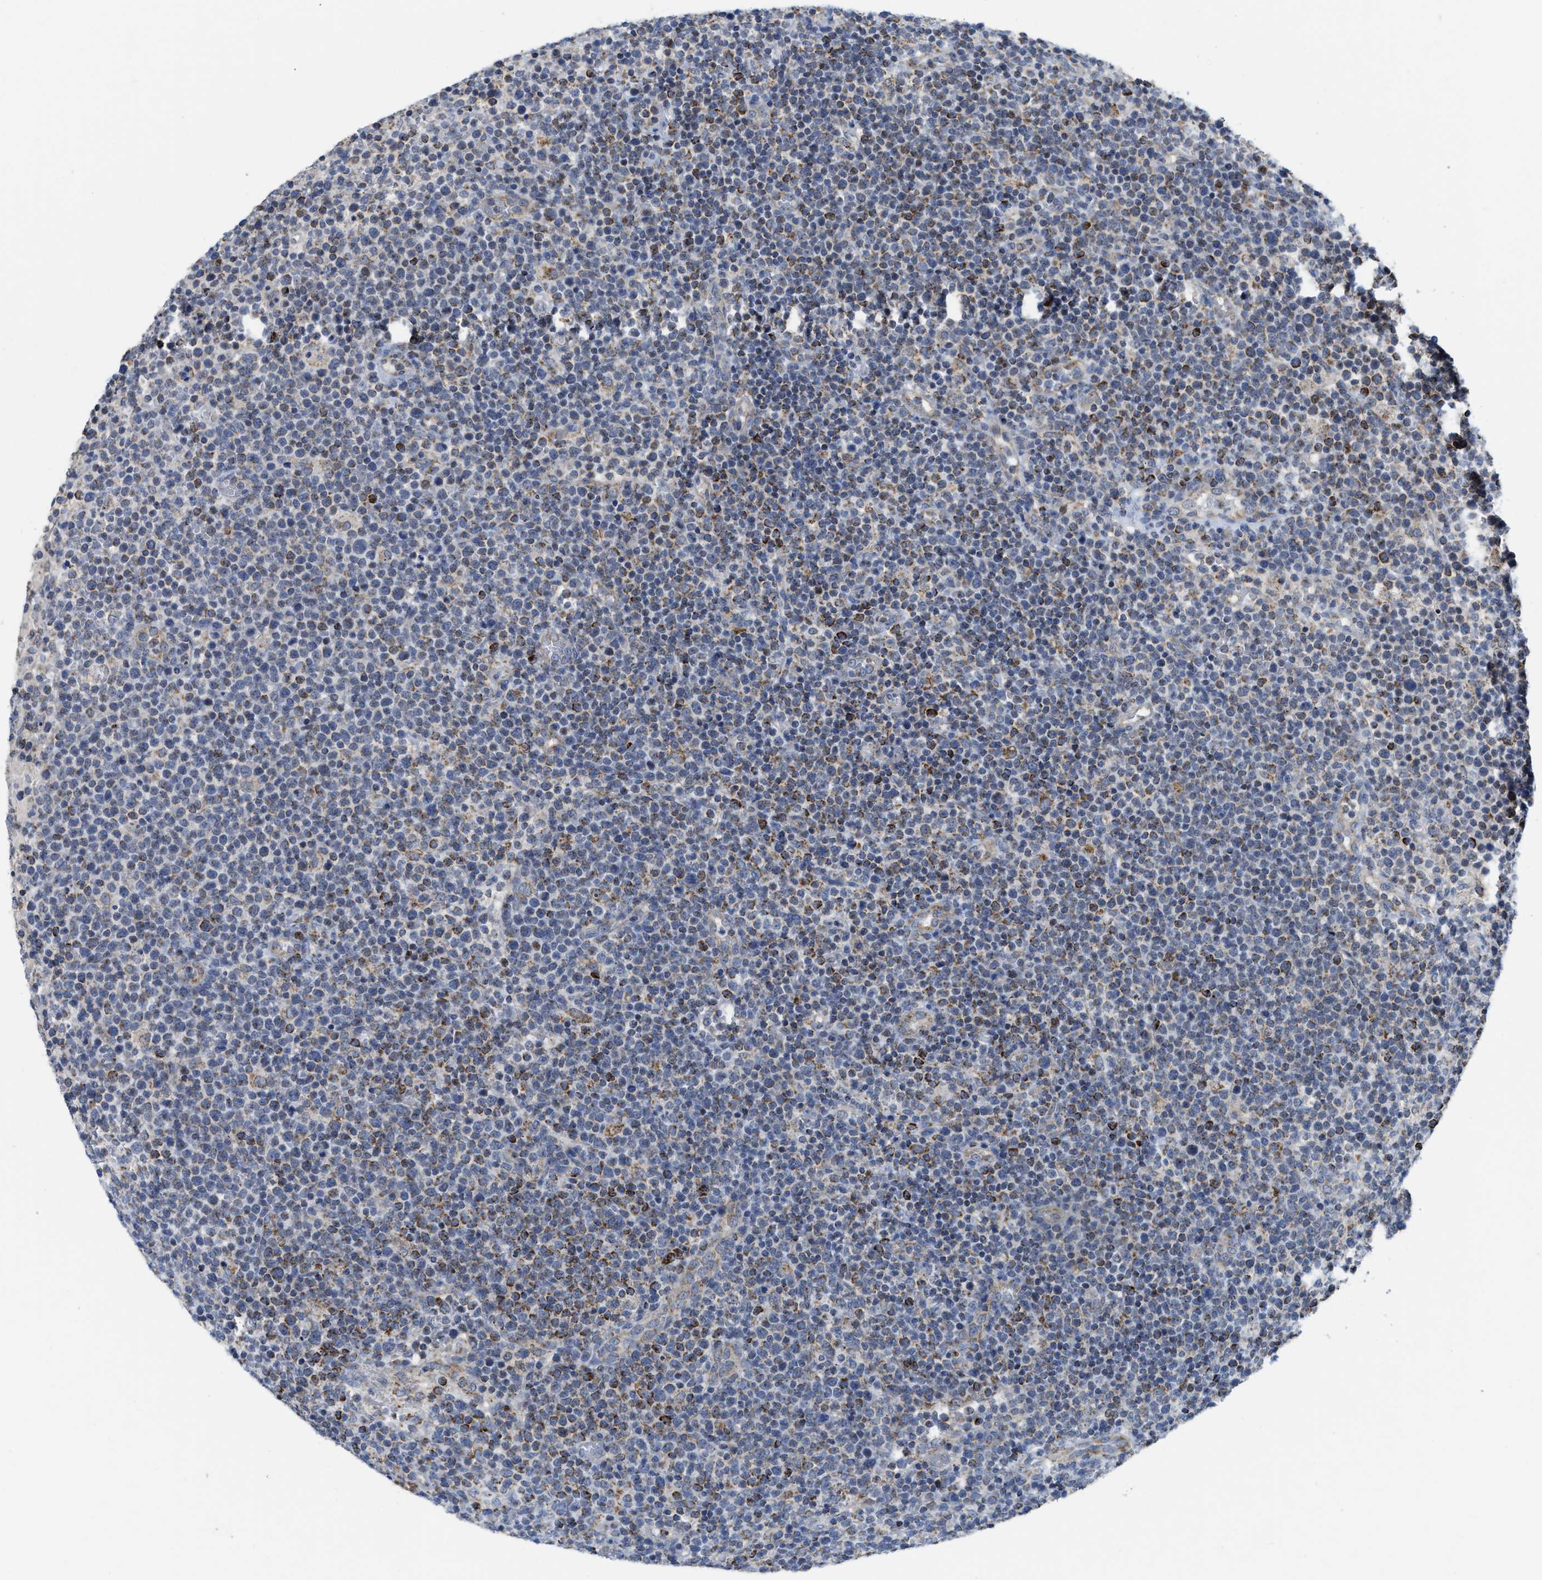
{"staining": {"intensity": "moderate", "quantity": "25%-75%", "location": "cytoplasmic/membranous"}, "tissue": "lymphoma", "cell_type": "Tumor cells", "image_type": "cancer", "snomed": [{"axis": "morphology", "description": "Malignant lymphoma, non-Hodgkin's type, High grade"}, {"axis": "topography", "description": "Lymph node"}], "caption": "A brown stain highlights moderate cytoplasmic/membranous positivity of a protein in human lymphoma tumor cells.", "gene": "GATD3", "patient": {"sex": "male", "age": 61}}